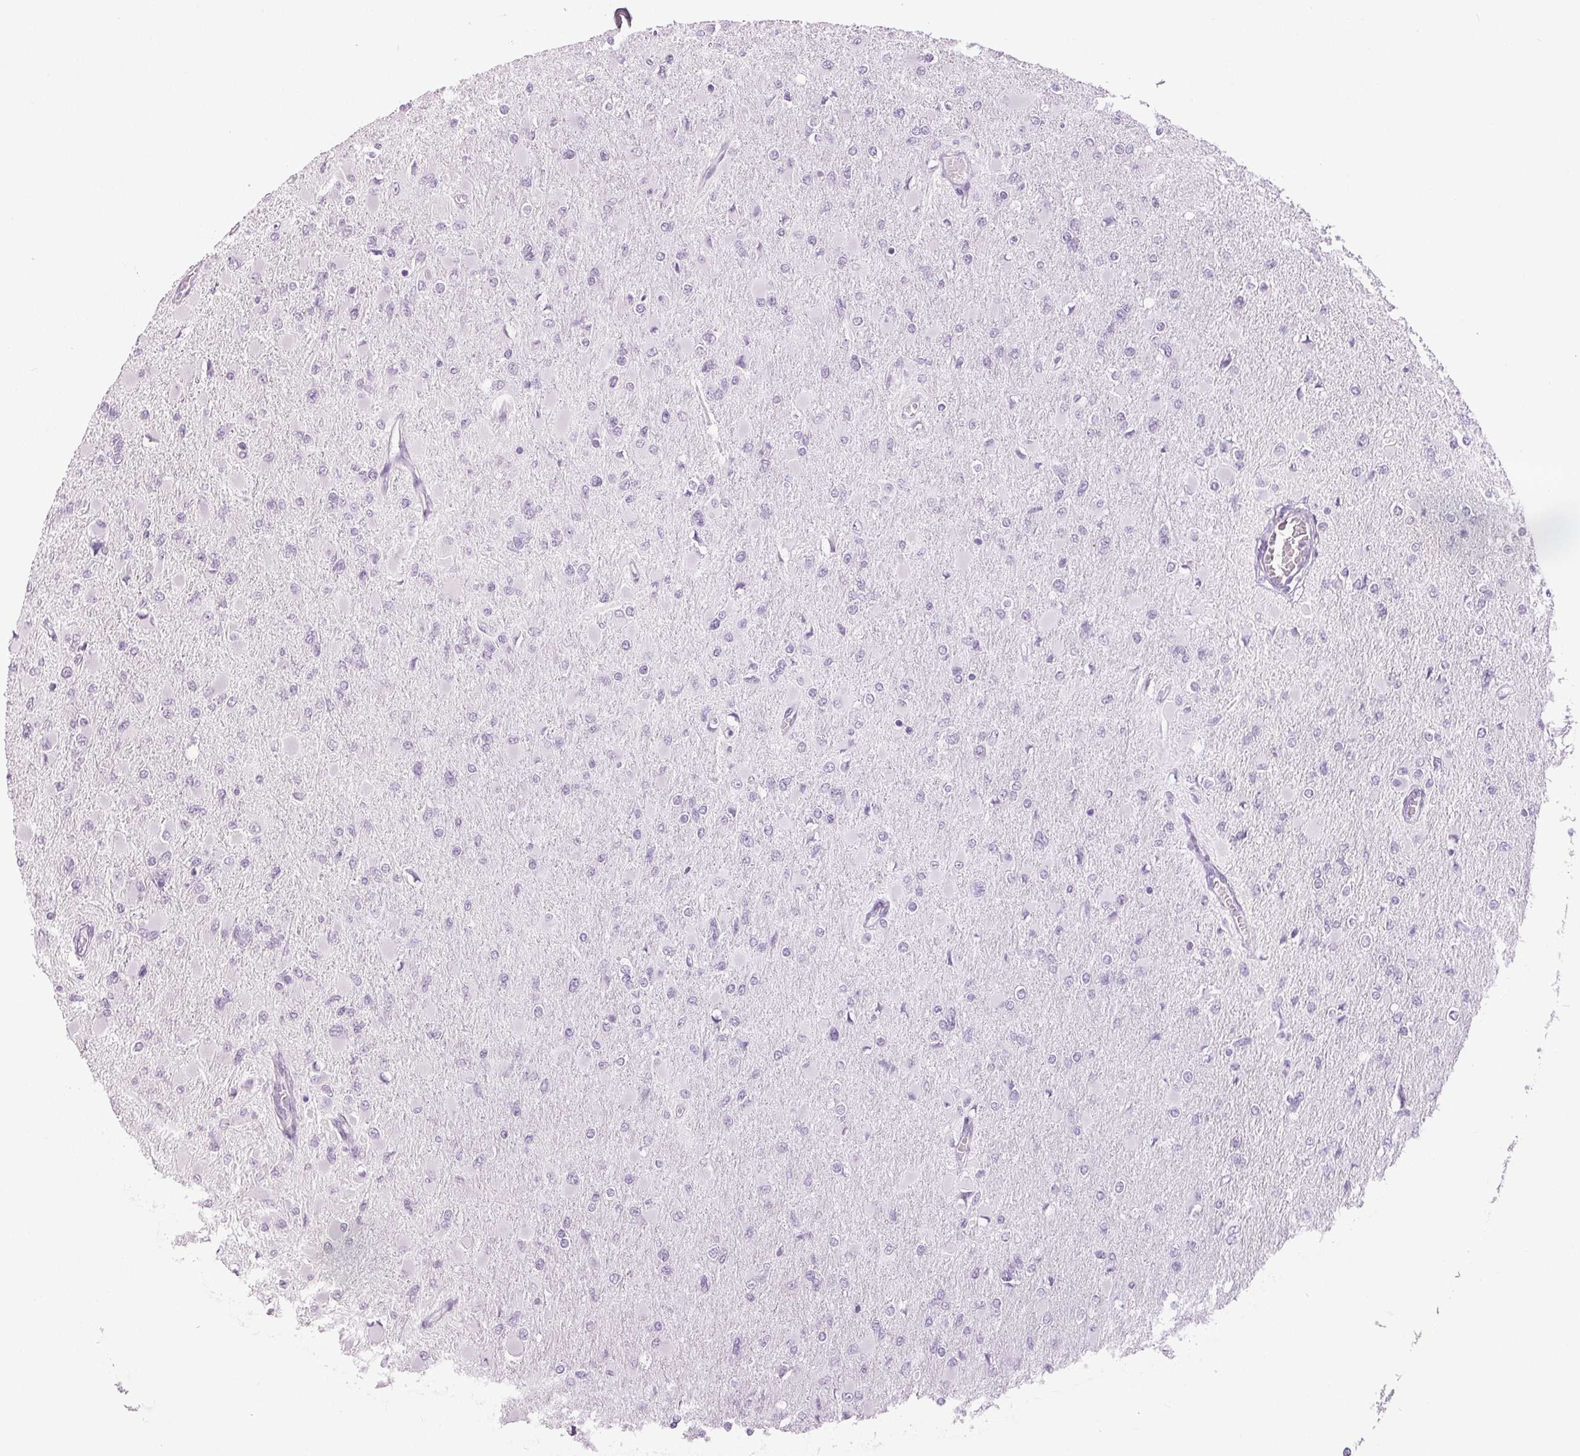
{"staining": {"intensity": "negative", "quantity": "none", "location": "none"}, "tissue": "glioma", "cell_type": "Tumor cells", "image_type": "cancer", "snomed": [{"axis": "morphology", "description": "Glioma, malignant, High grade"}, {"axis": "topography", "description": "Cerebral cortex"}], "caption": "There is no significant positivity in tumor cells of malignant glioma (high-grade). (Stains: DAB (3,3'-diaminobenzidine) immunohistochemistry with hematoxylin counter stain, Microscopy: brightfield microscopy at high magnification).", "gene": "LTF", "patient": {"sex": "female", "age": 36}}